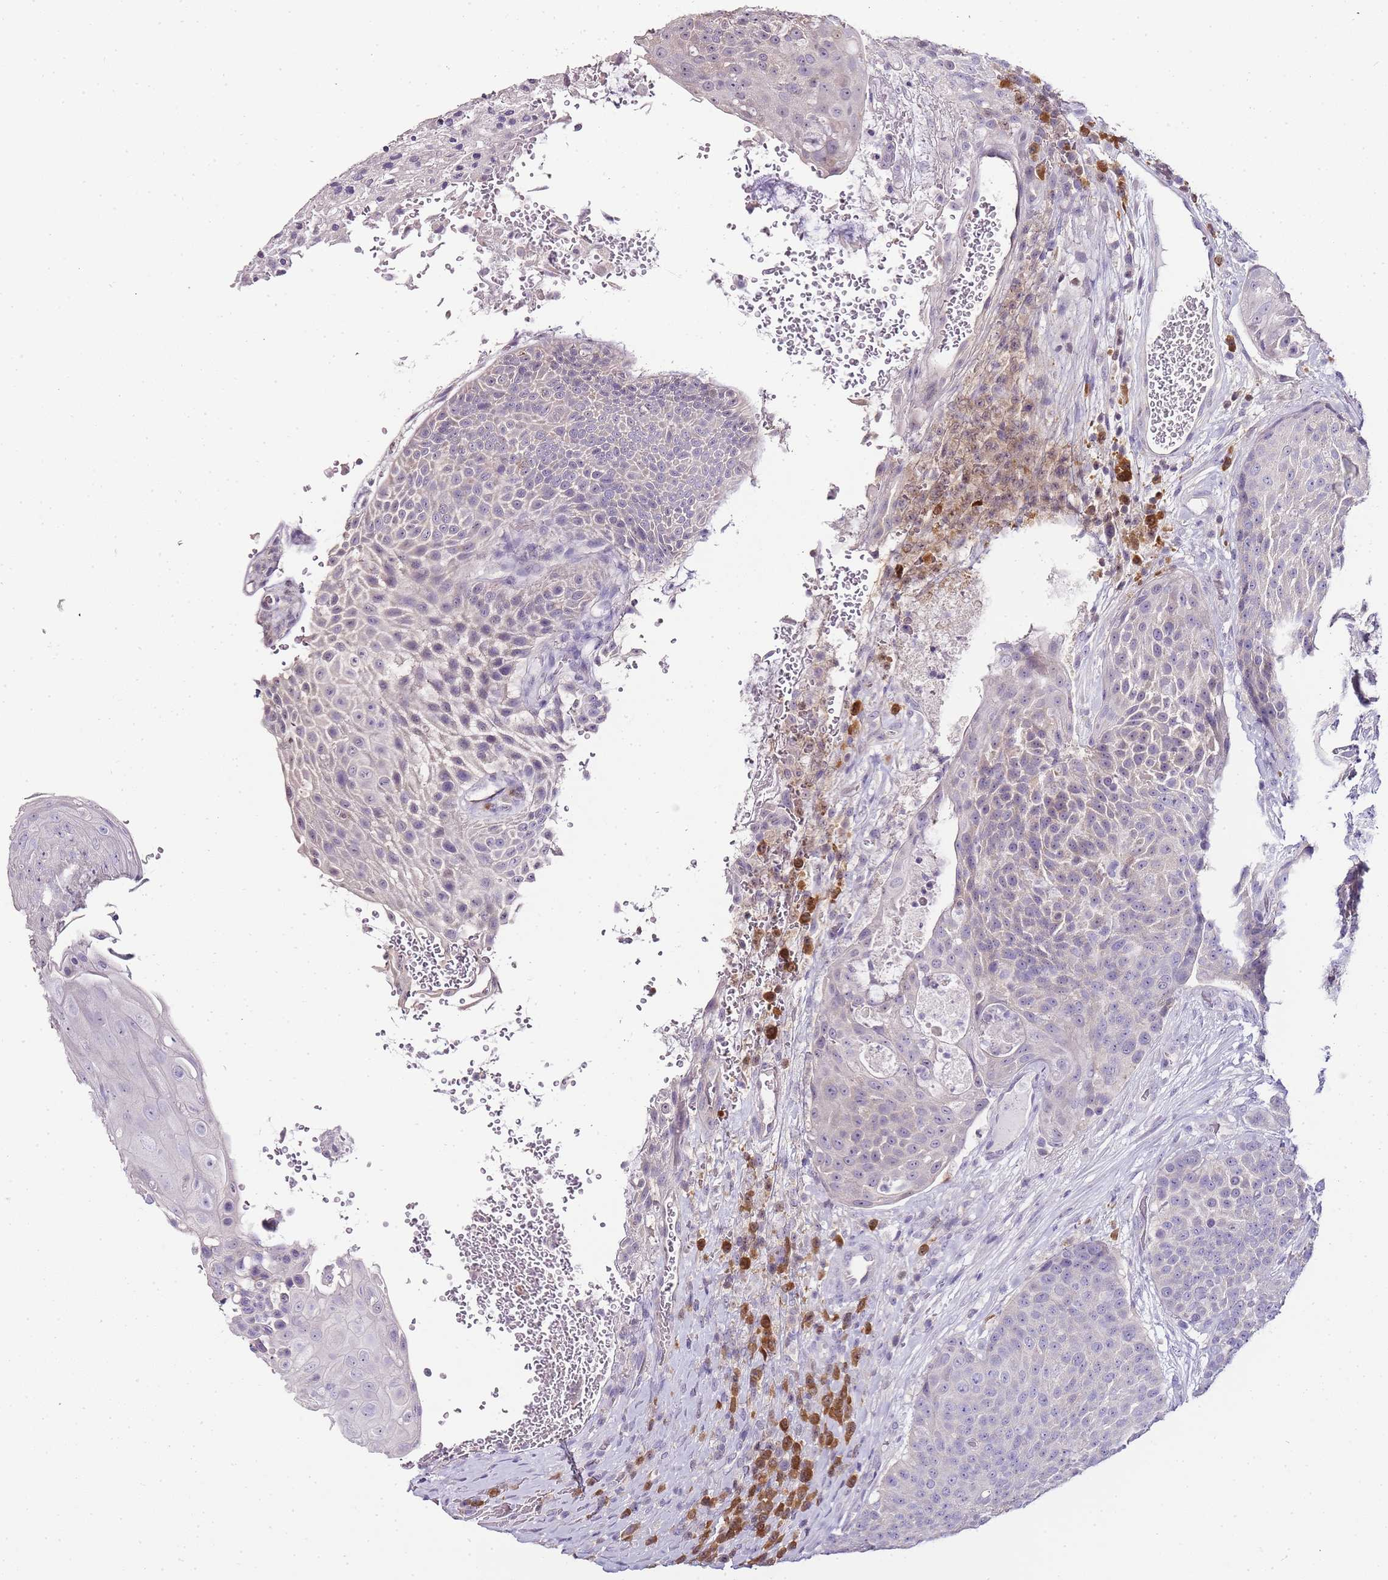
{"staining": {"intensity": "negative", "quantity": "none", "location": "none"}, "tissue": "urothelial cancer", "cell_type": "Tumor cells", "image_type": "cancer", "snomed": [{"axis": "morphology", "description": "Urothelial carcinoma, High grade"}, {"axis": "topography", "description": "Urinary bladder"}], "caption": "High power microscopy micrograph of an immunohistochemistry histopathology image of urothelial cancer, revealing no significant positivity in tumor cells.", "gene": "ZBP1", "patient": {"sex": "female", "age": 63}}